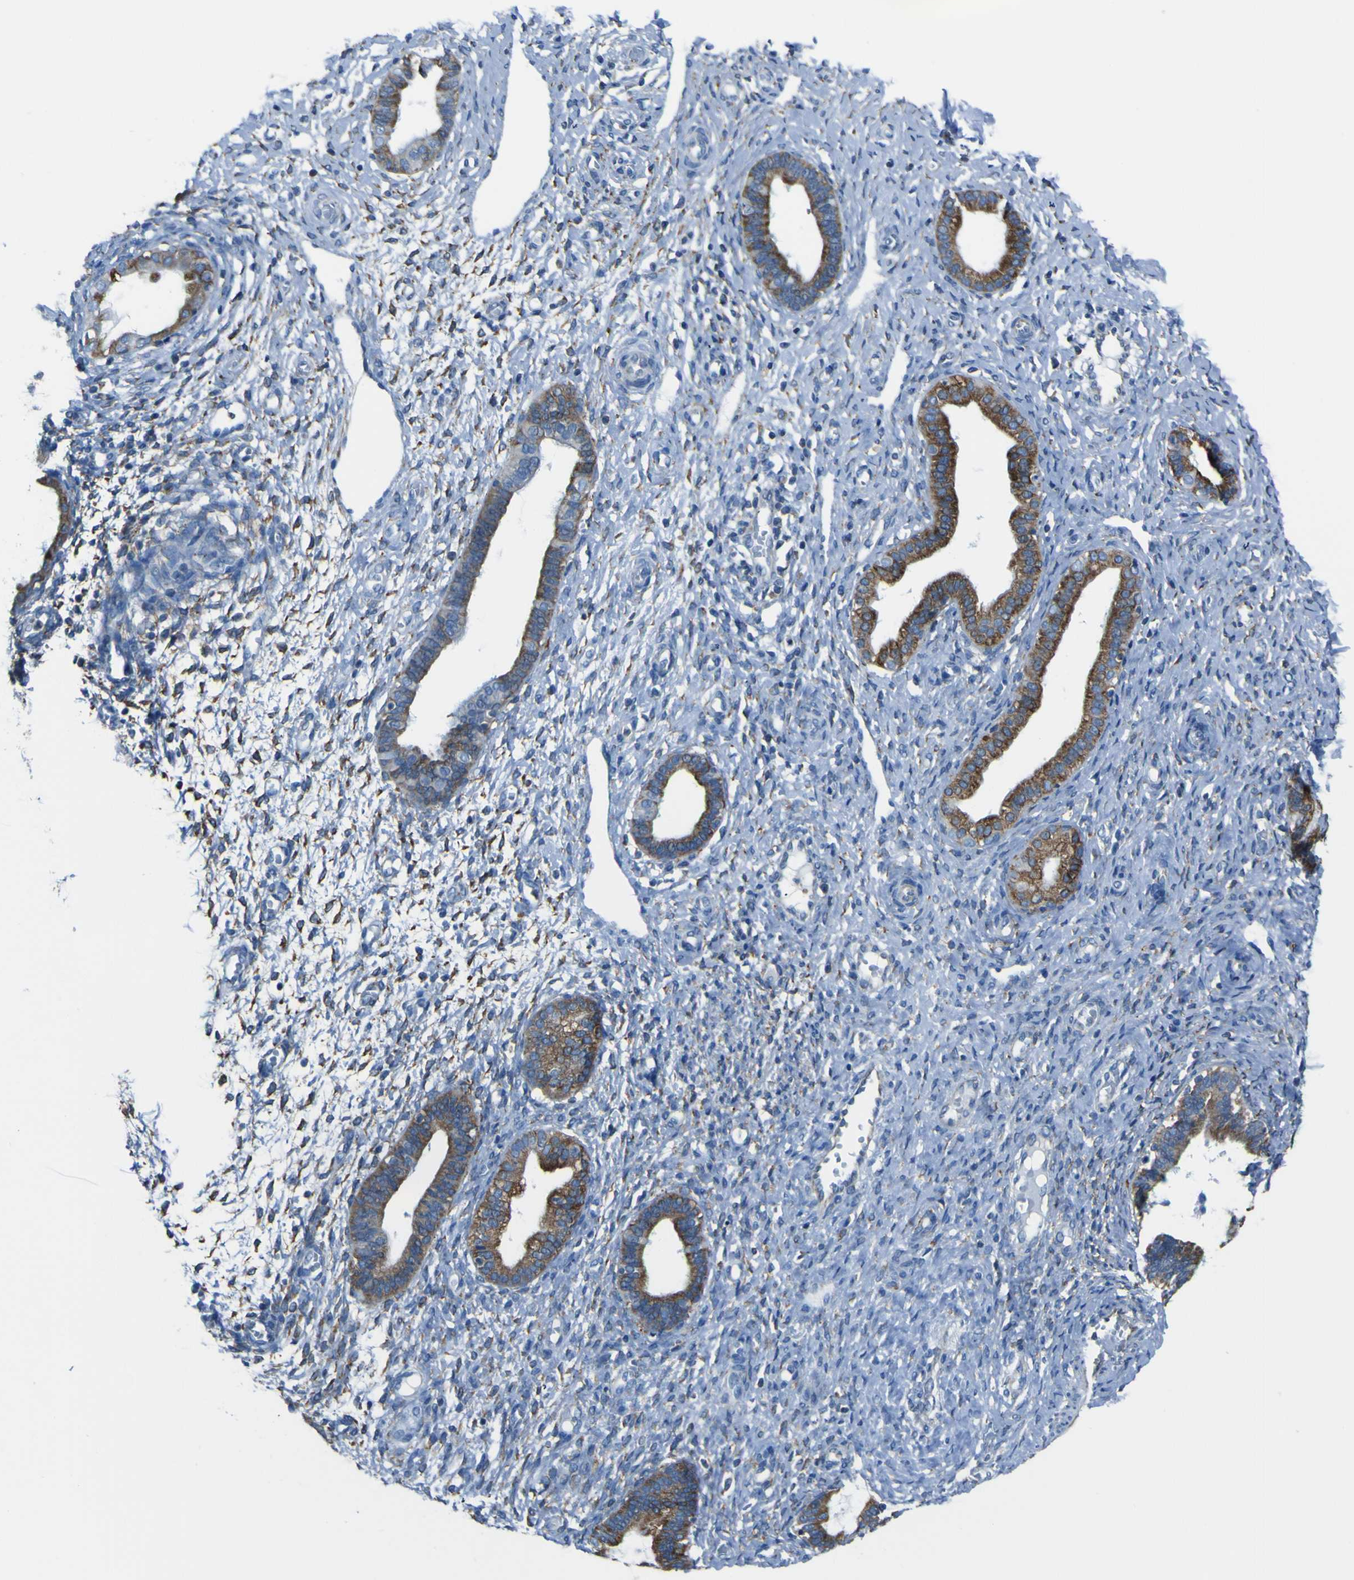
{"staining": {"intensity": "moderate", "quantity": "25%-75%", "location": "cytoplasmic/membranous"}, "tissue": "endometrium", "cell_type": "Cells in endometrial stroma", "image_type": "normal", "snomed": [{"axis": "morphology", "description": "Normal tissue, NOS"}, {"axis": "topography", "description": "Endometrium"}], "caption": "Protein expression analysis of normal endometrium reveals moderate cytoplasmic/membranous positivity in about 25%-75% of cells in endometrial stroma.", "gene": "STIM1", "patient": {"sex": "female", "age": 61}}